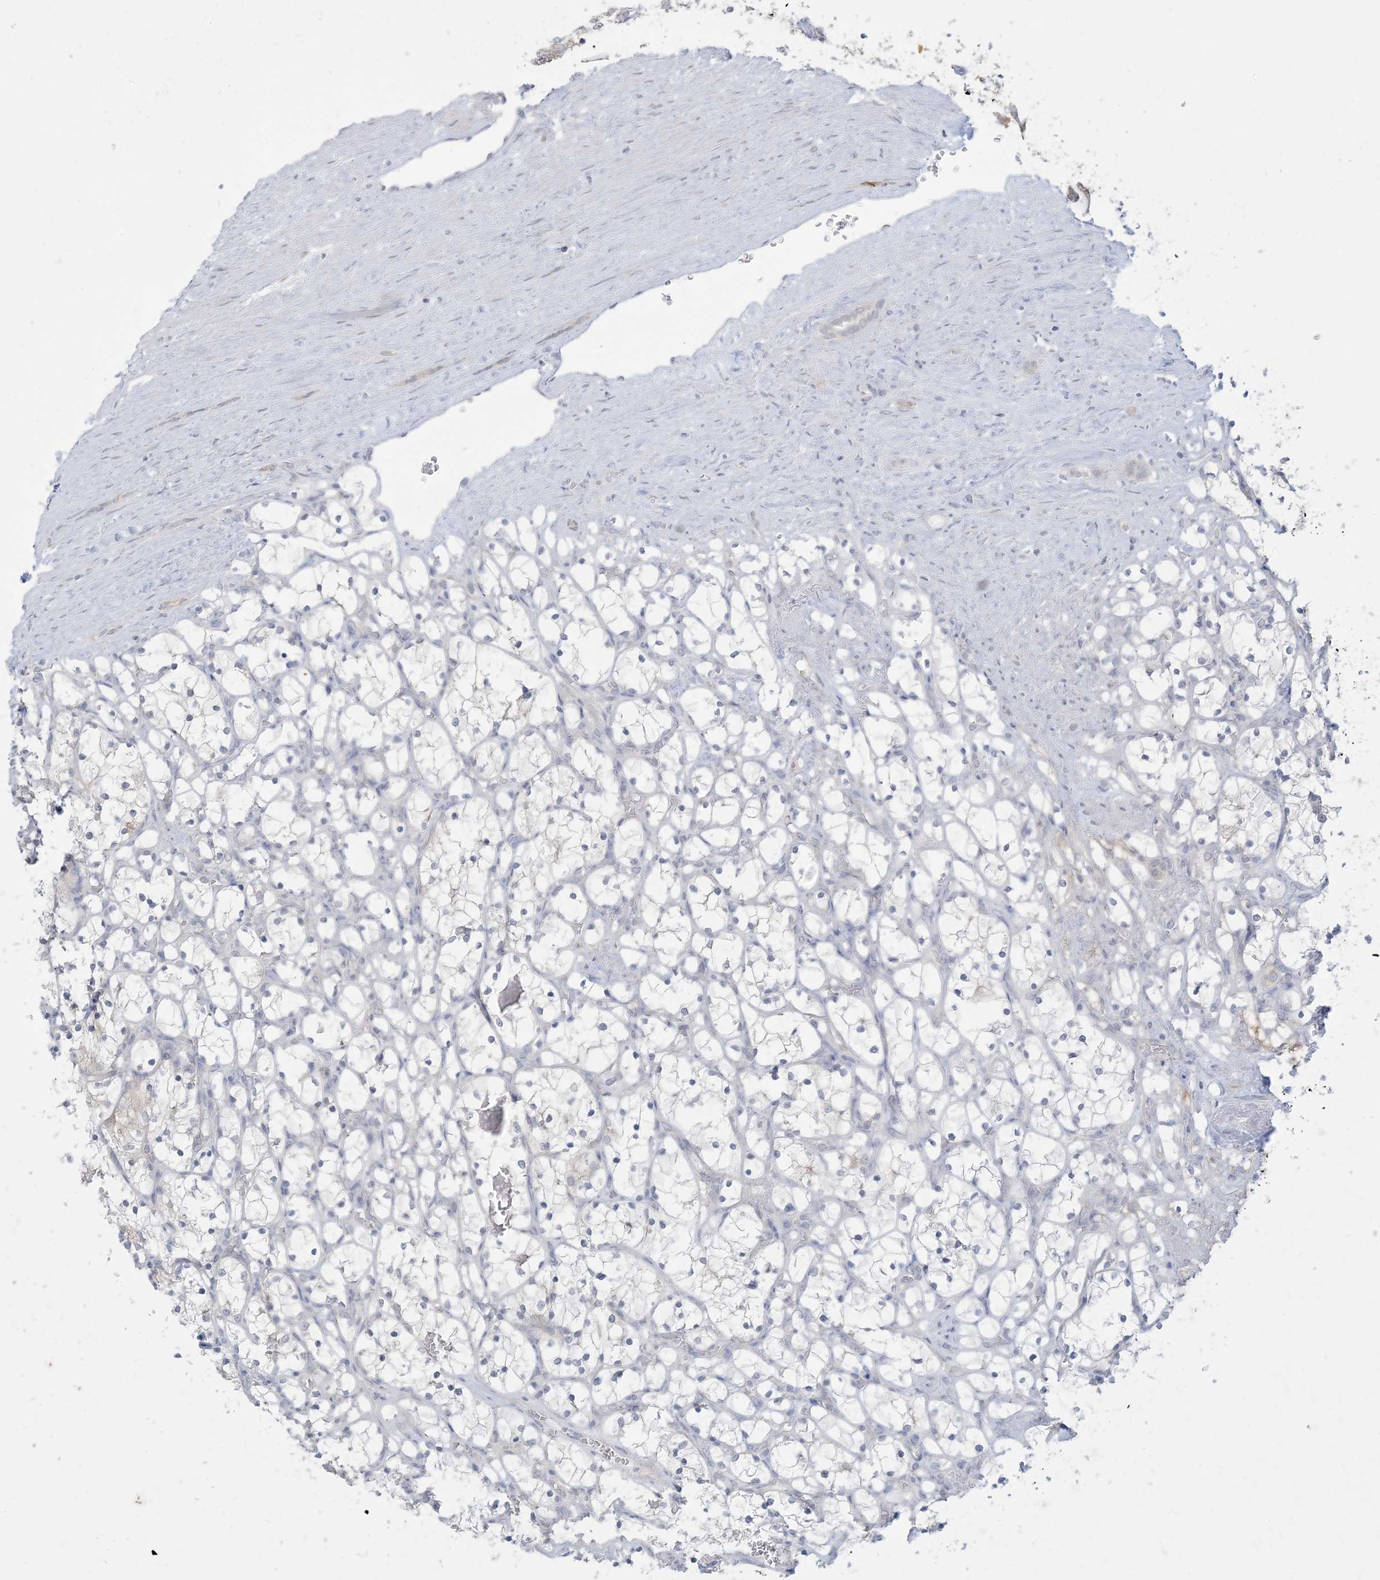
{"staining": {"intensity": "negative", "quantity": "none", "location": "none"}, "tissue": "renal cancer", "cell_type": "Tumor cells", "image_type": "cancer", "snomed": [{"axis": "morphology", "description": "Adenocarcinoma, NOS"}, {"axis": "topography", "description": "Kidney"}], "caption": "This micrograph is of renal cancer (adenocarcinoma) stained with immunohistochemistry (IHC) to label a protein in brown with the nuclei are counter-stained blue. There is no expression in tumor cells.", "gene": "KIF3A", "patient": {"sex": "female", "age": 69}}